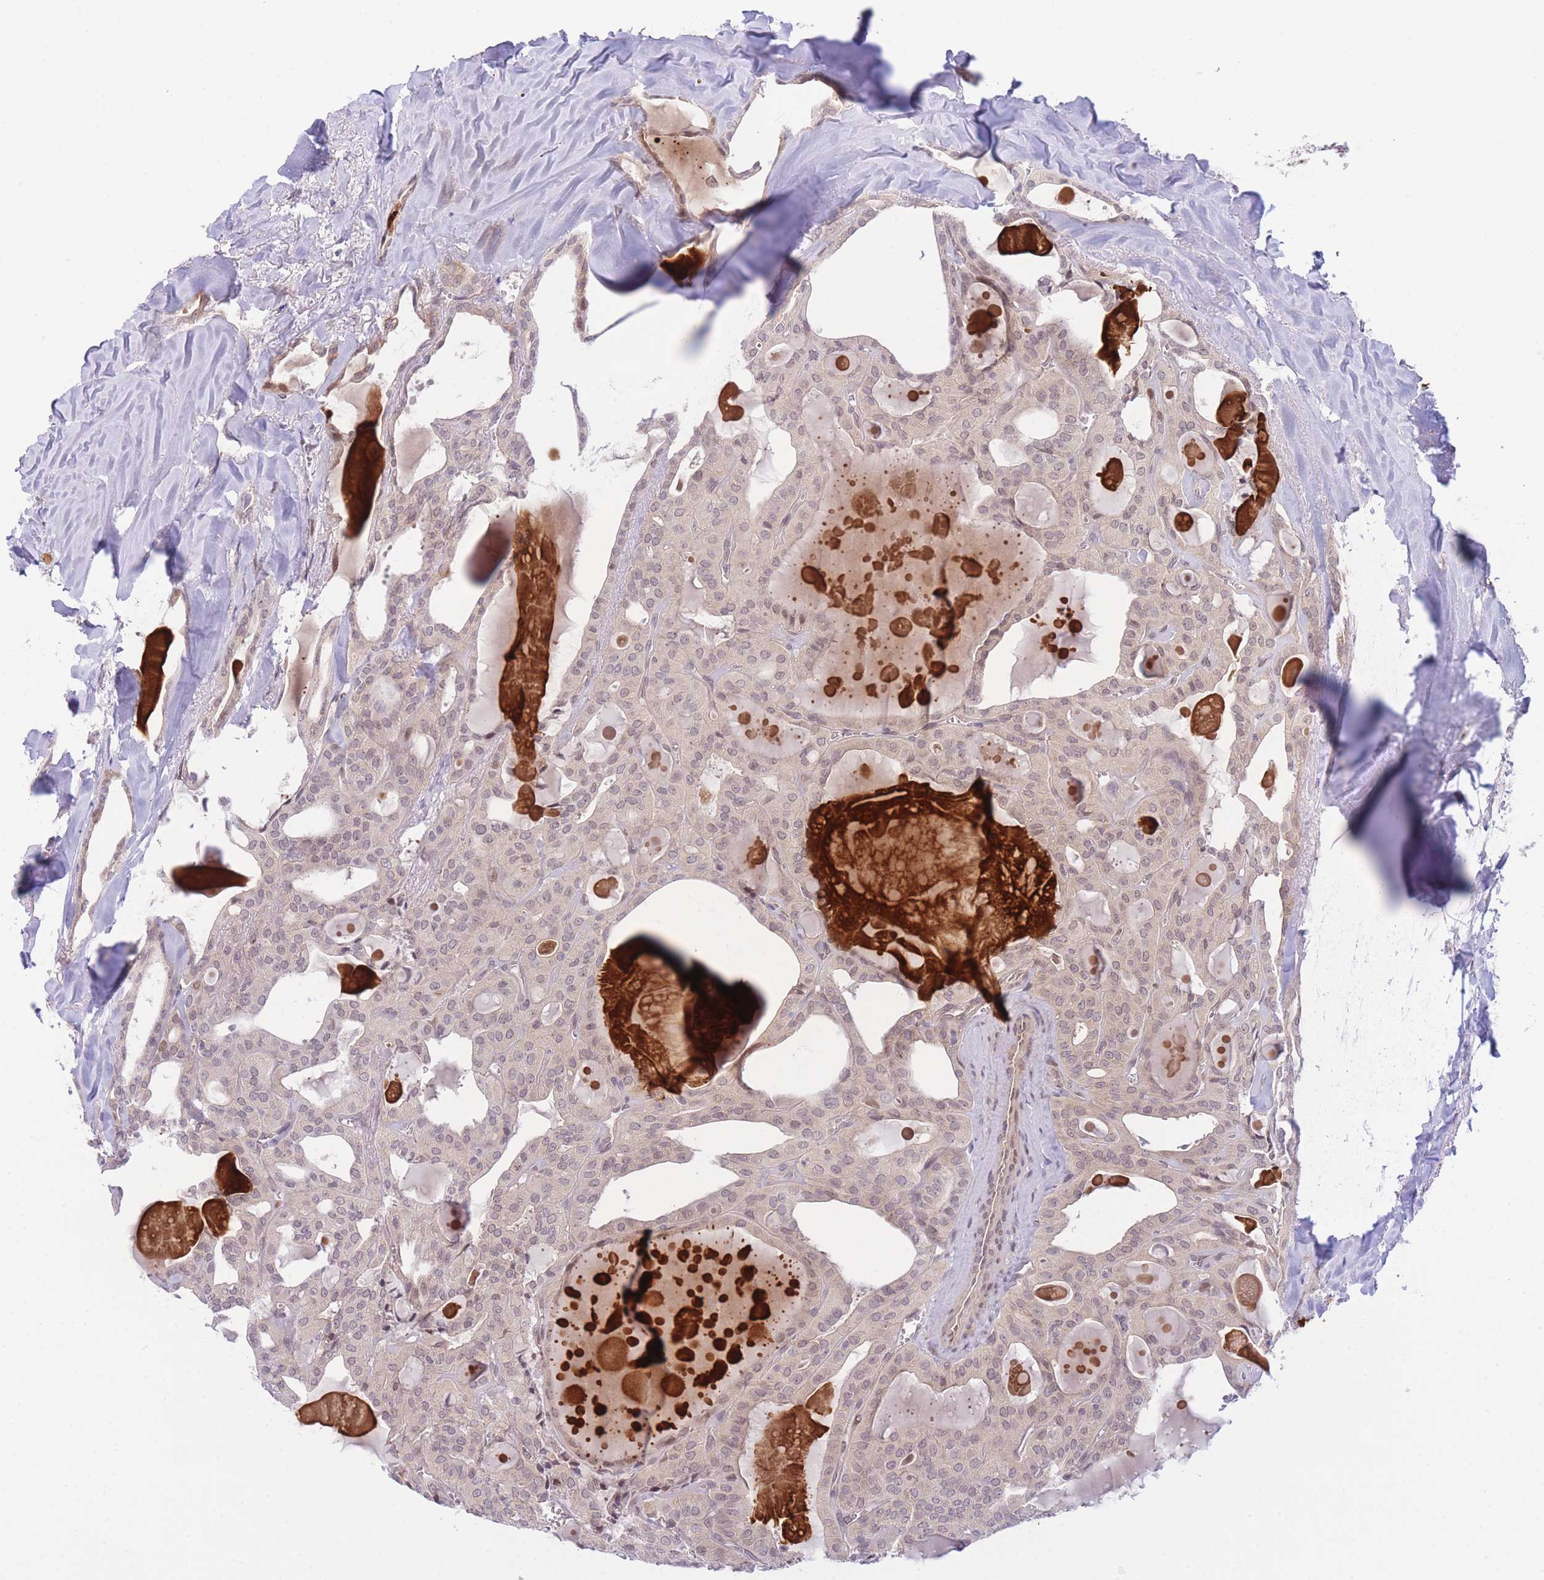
{"staining": {"intensity": "weak", "quantity": "<25%", "location": "nuclear"}, "tissue": "thyroid cancer", "cell_type": "Tumor cells", "image_type": "cancer", "snomed": [{"axis": "morphology", "description": "Papillary adenocarcinoma, NOS"}, {"axis": "topography", "description": "Thyroid gland"}], "caption": "This is a micrograph of IHC staining of thyroid cancer (papillary adenocarcinoma), which shows no expression in tumor cells.", "gene": "CDC25B", "patient": {"sex": "male", "age": 52}}